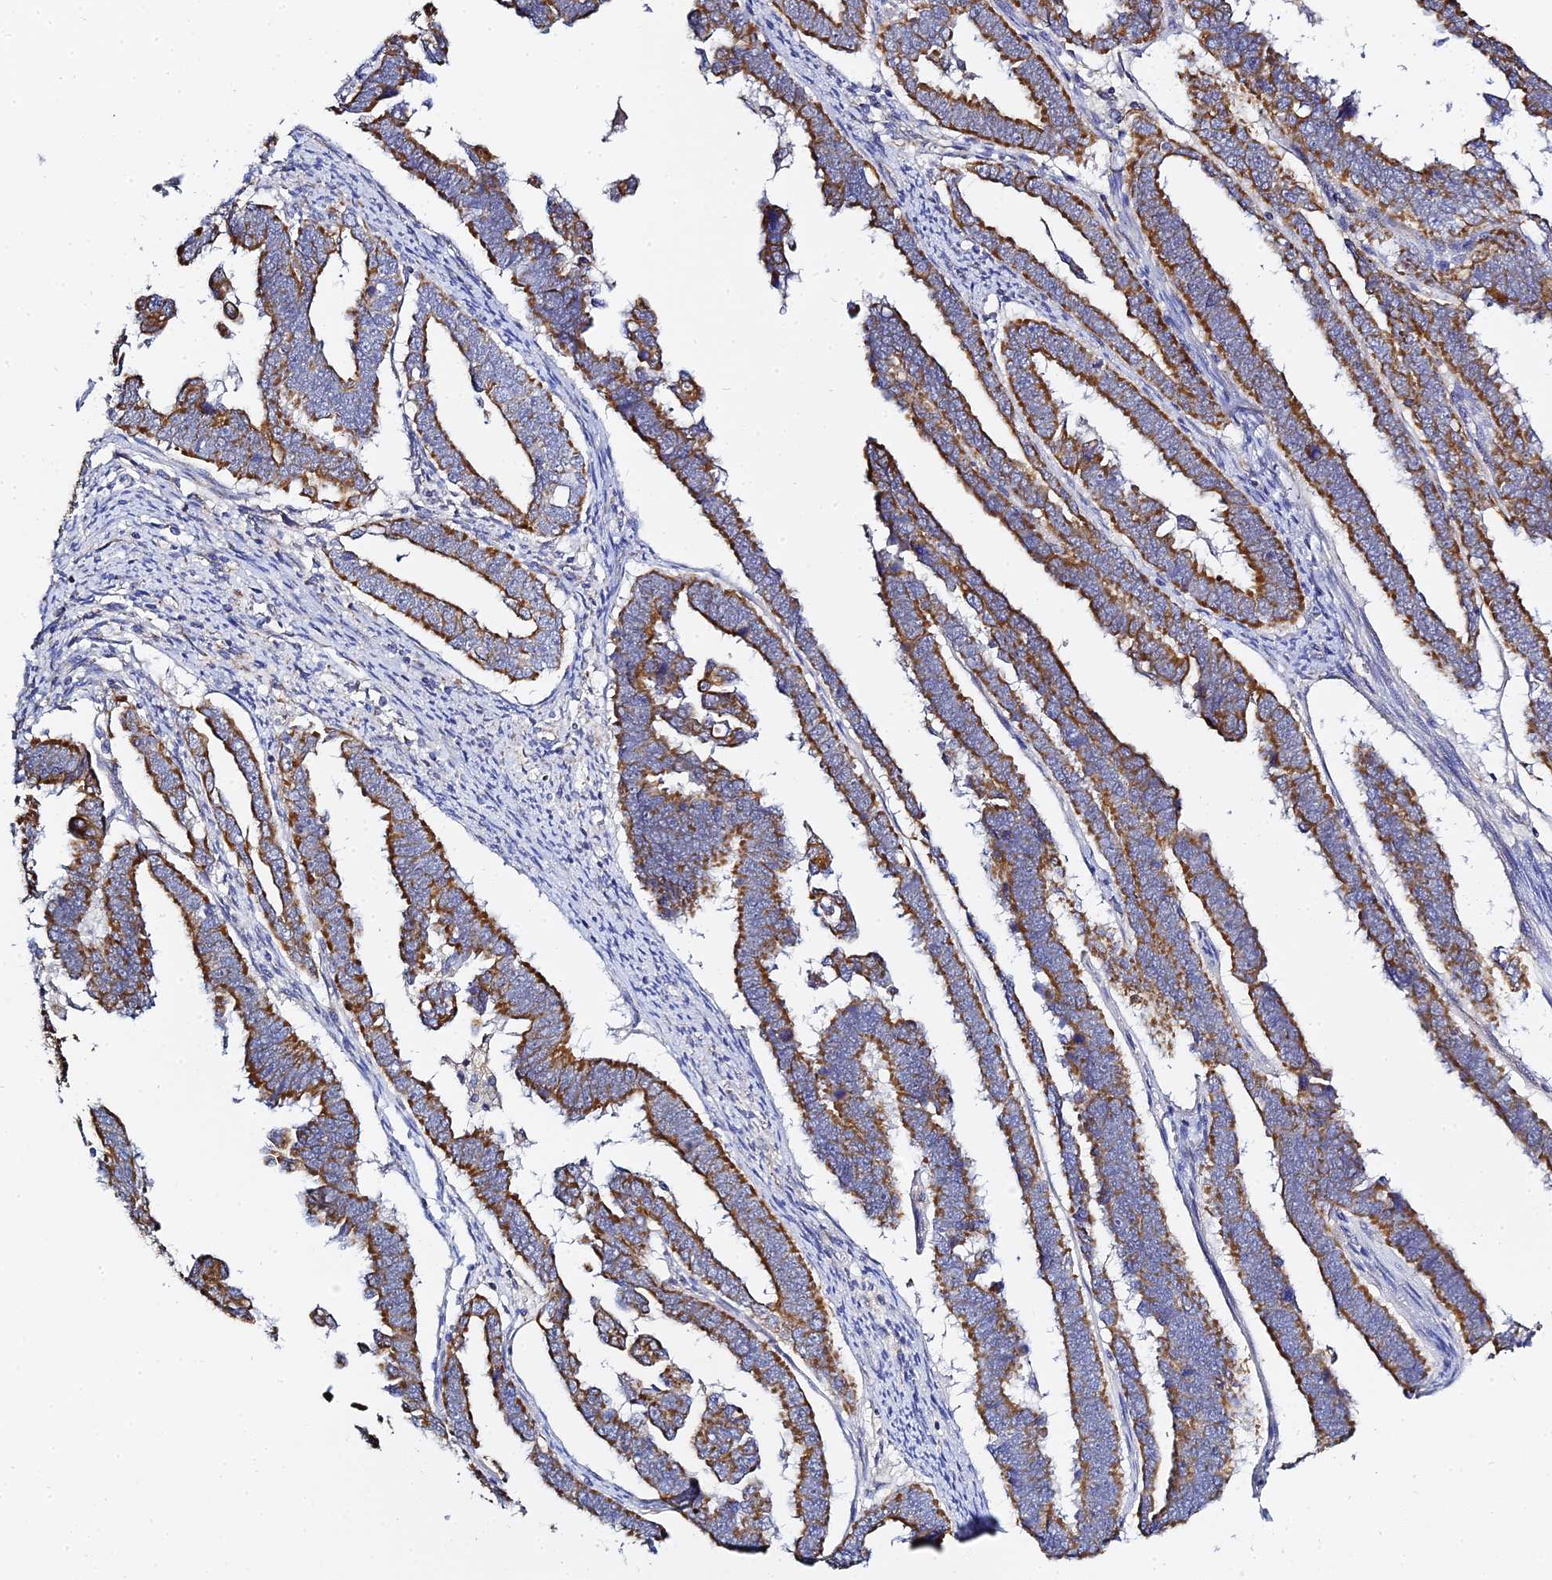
{"staining": {"intensity": "strong", "quantity": ">75%", "location": "cytoplasmic/membranous"}, "tissue": "endometrial cancer", "cell_type": "Tumor cells", "image_type": "cancer", "snomed": [{"axis": "morphology", "description": "Adenocarcinoma, NOS"}, {"axis": "topography", "description": "Endometrium"}], "caption": "Tumor cells display high levels of strong cytoplasmic/membranous expression in approximately >75% of cells in human endometrial cancer.", "gene": "ZXDA", "patient": {"sex": "female", "age": 75}}